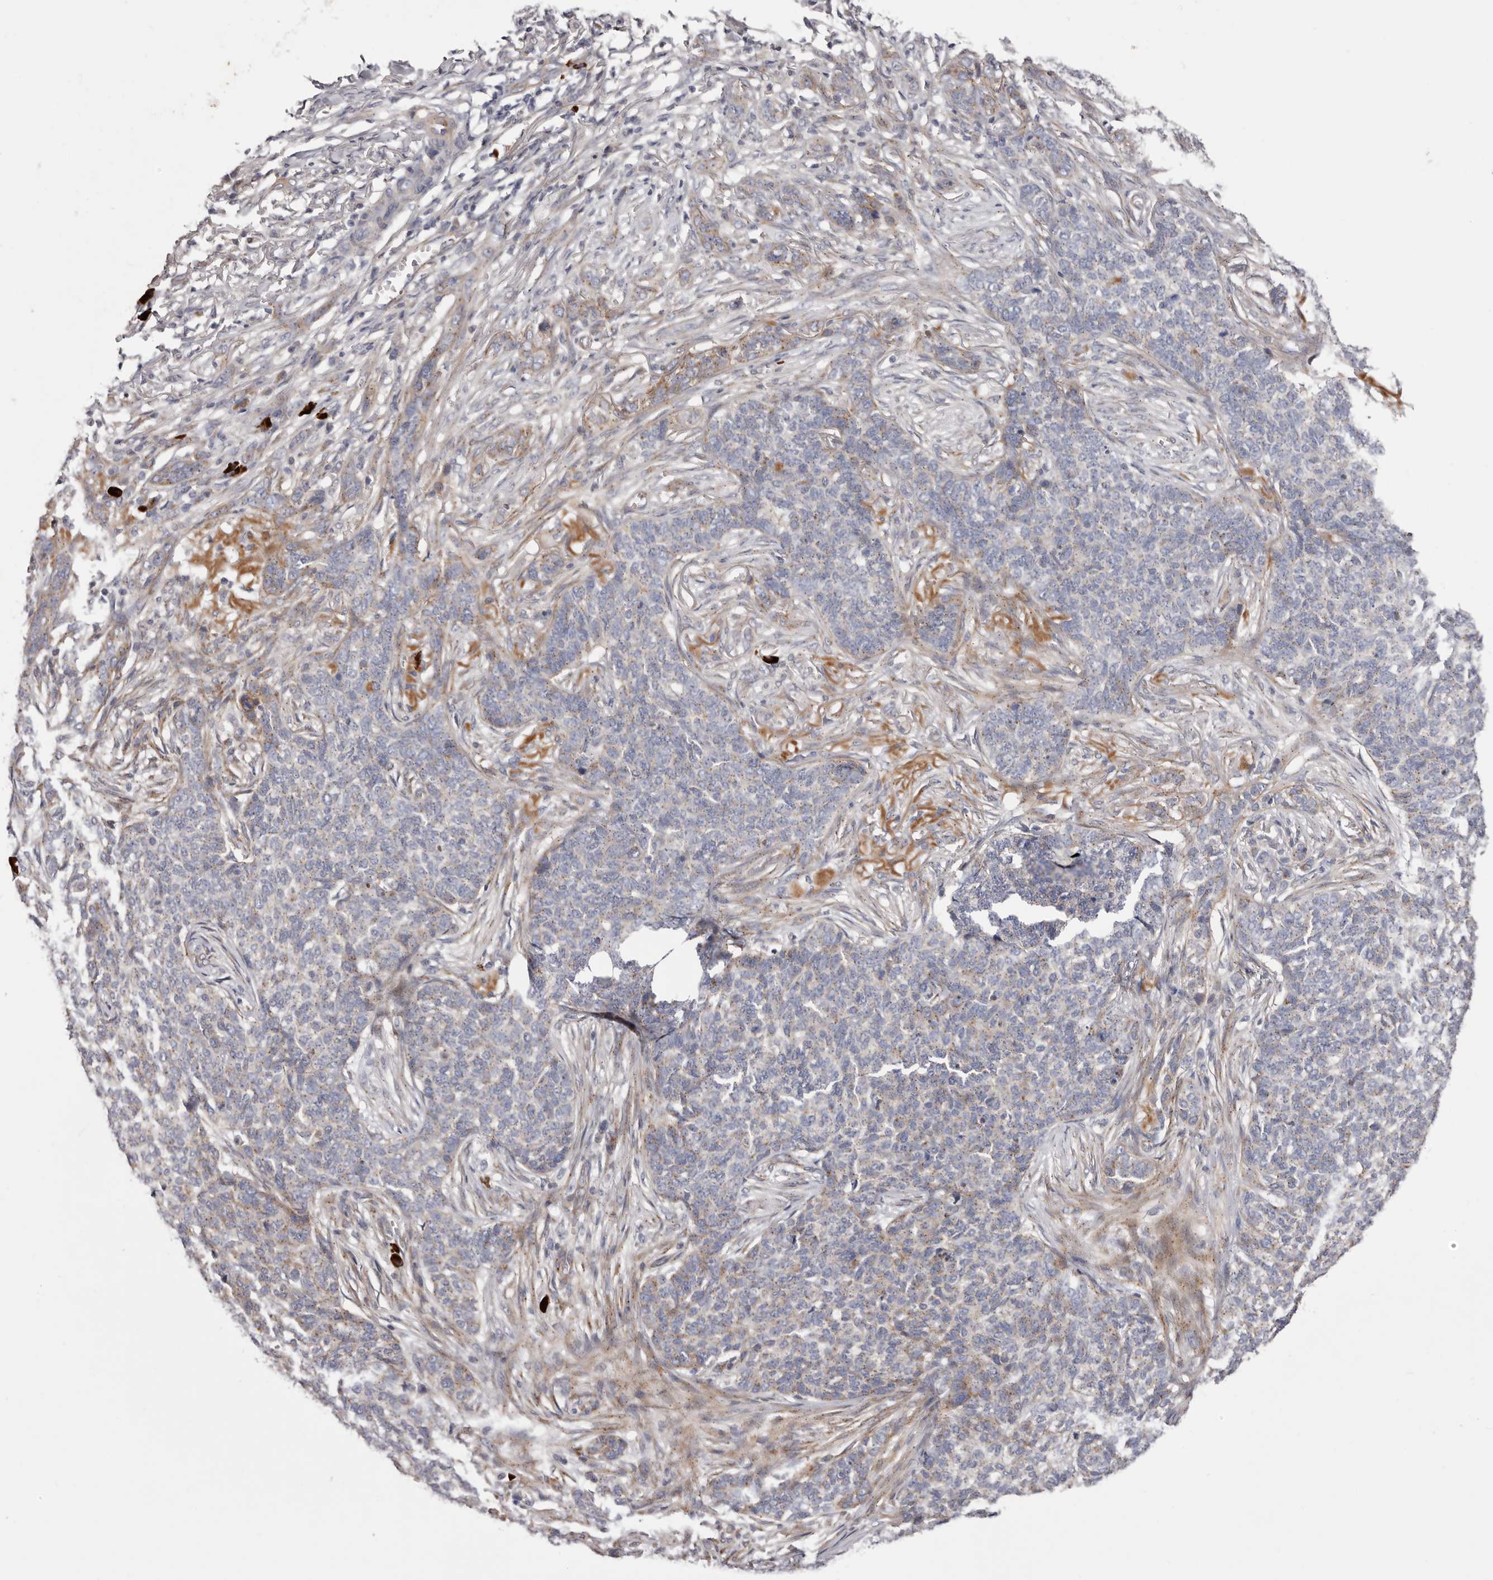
{"staining": {"intensity": "weak", "quantity": "25%-75%", "location": "cytoplasmic/membranous"}, "tissue": "skin cancer", "cell_type": "Tumor cells", "image_type": "cancer", "snomed": [{"axis": "morphology", "description": "Basal cell carcinoma"}, {"axis": "topography", "description": "Skin"}], "caption": "Skin basal cell carcinoma stained for a protein (brown) reveals weak cytoplasmic/membranous positive positivity in about 25%-75% of tumor cells.", "gene": "PEG10", "patient": {"sex": "male", "age": 85}}